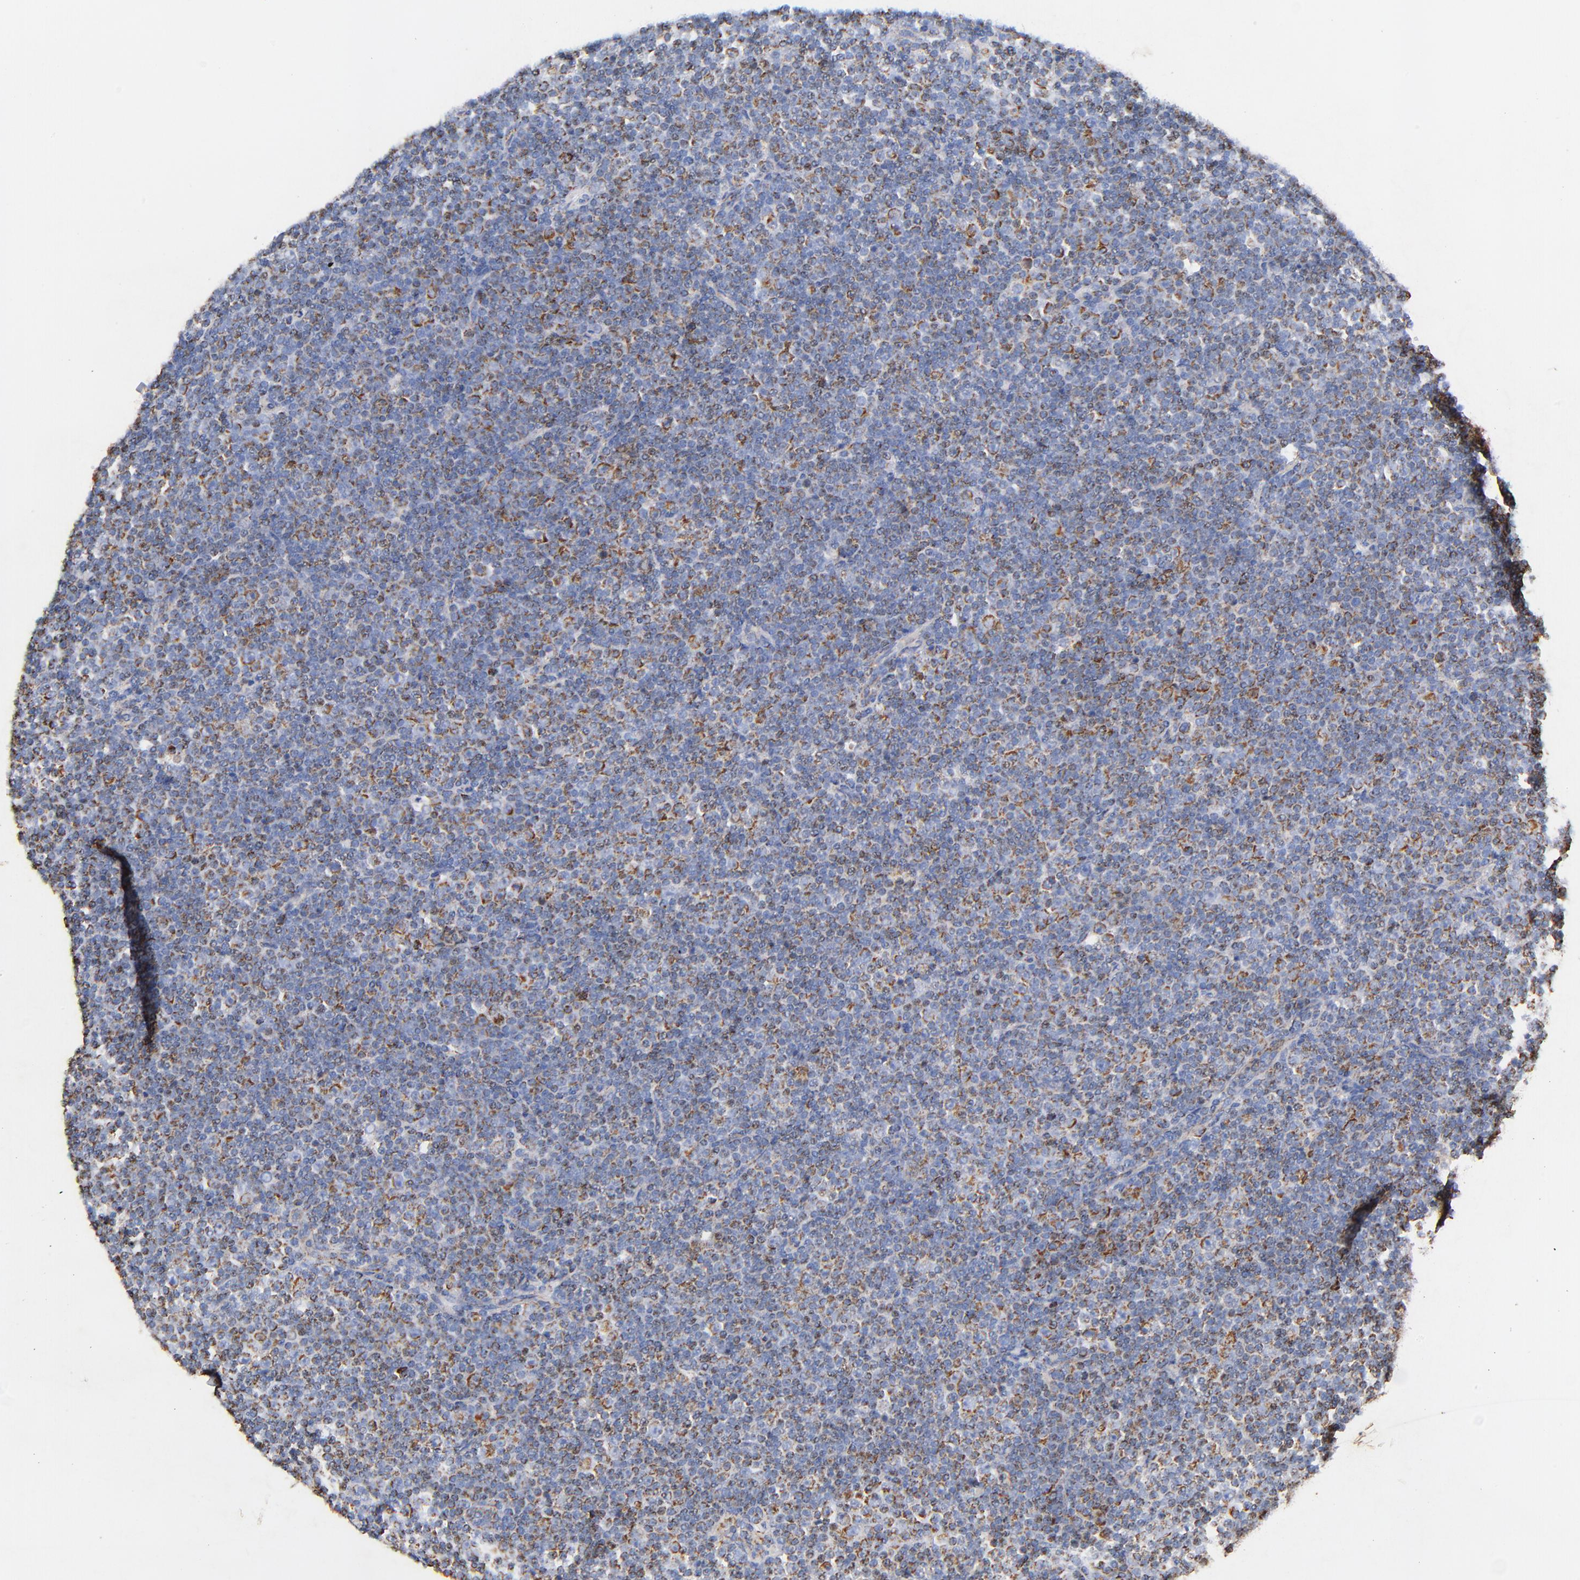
{"staining": {"intensity": "moderate", "quantity": "<25%", "location": "cytoplasmic/membranous"}, "tissue": "lymphoma", "cell_type": "Tumor cells", "image_type": "cancer", "snomed": [{"axis": "morphology", "description": "Malignant lymphoma, non-Hodgkin's type, Low grade"}, {"axis": "topography", "description": "Lymph node"}], "caption": "Immunohistochemistry (IHC) staining of lymphoma, which shows low levels of moderate cytoplasmic/membranous staining in approximately <25% of tumor cells indicating moderate cytoplasmic/membranous protein positivity. The staining was performed using DAB (3,3'-diaminobenzidine) (brown) for protein detection and nuclei were counterstained in hematoxylin (blue).", "gene": "ATP5F1D", "patient": {"sex": "female", "age": 67}}